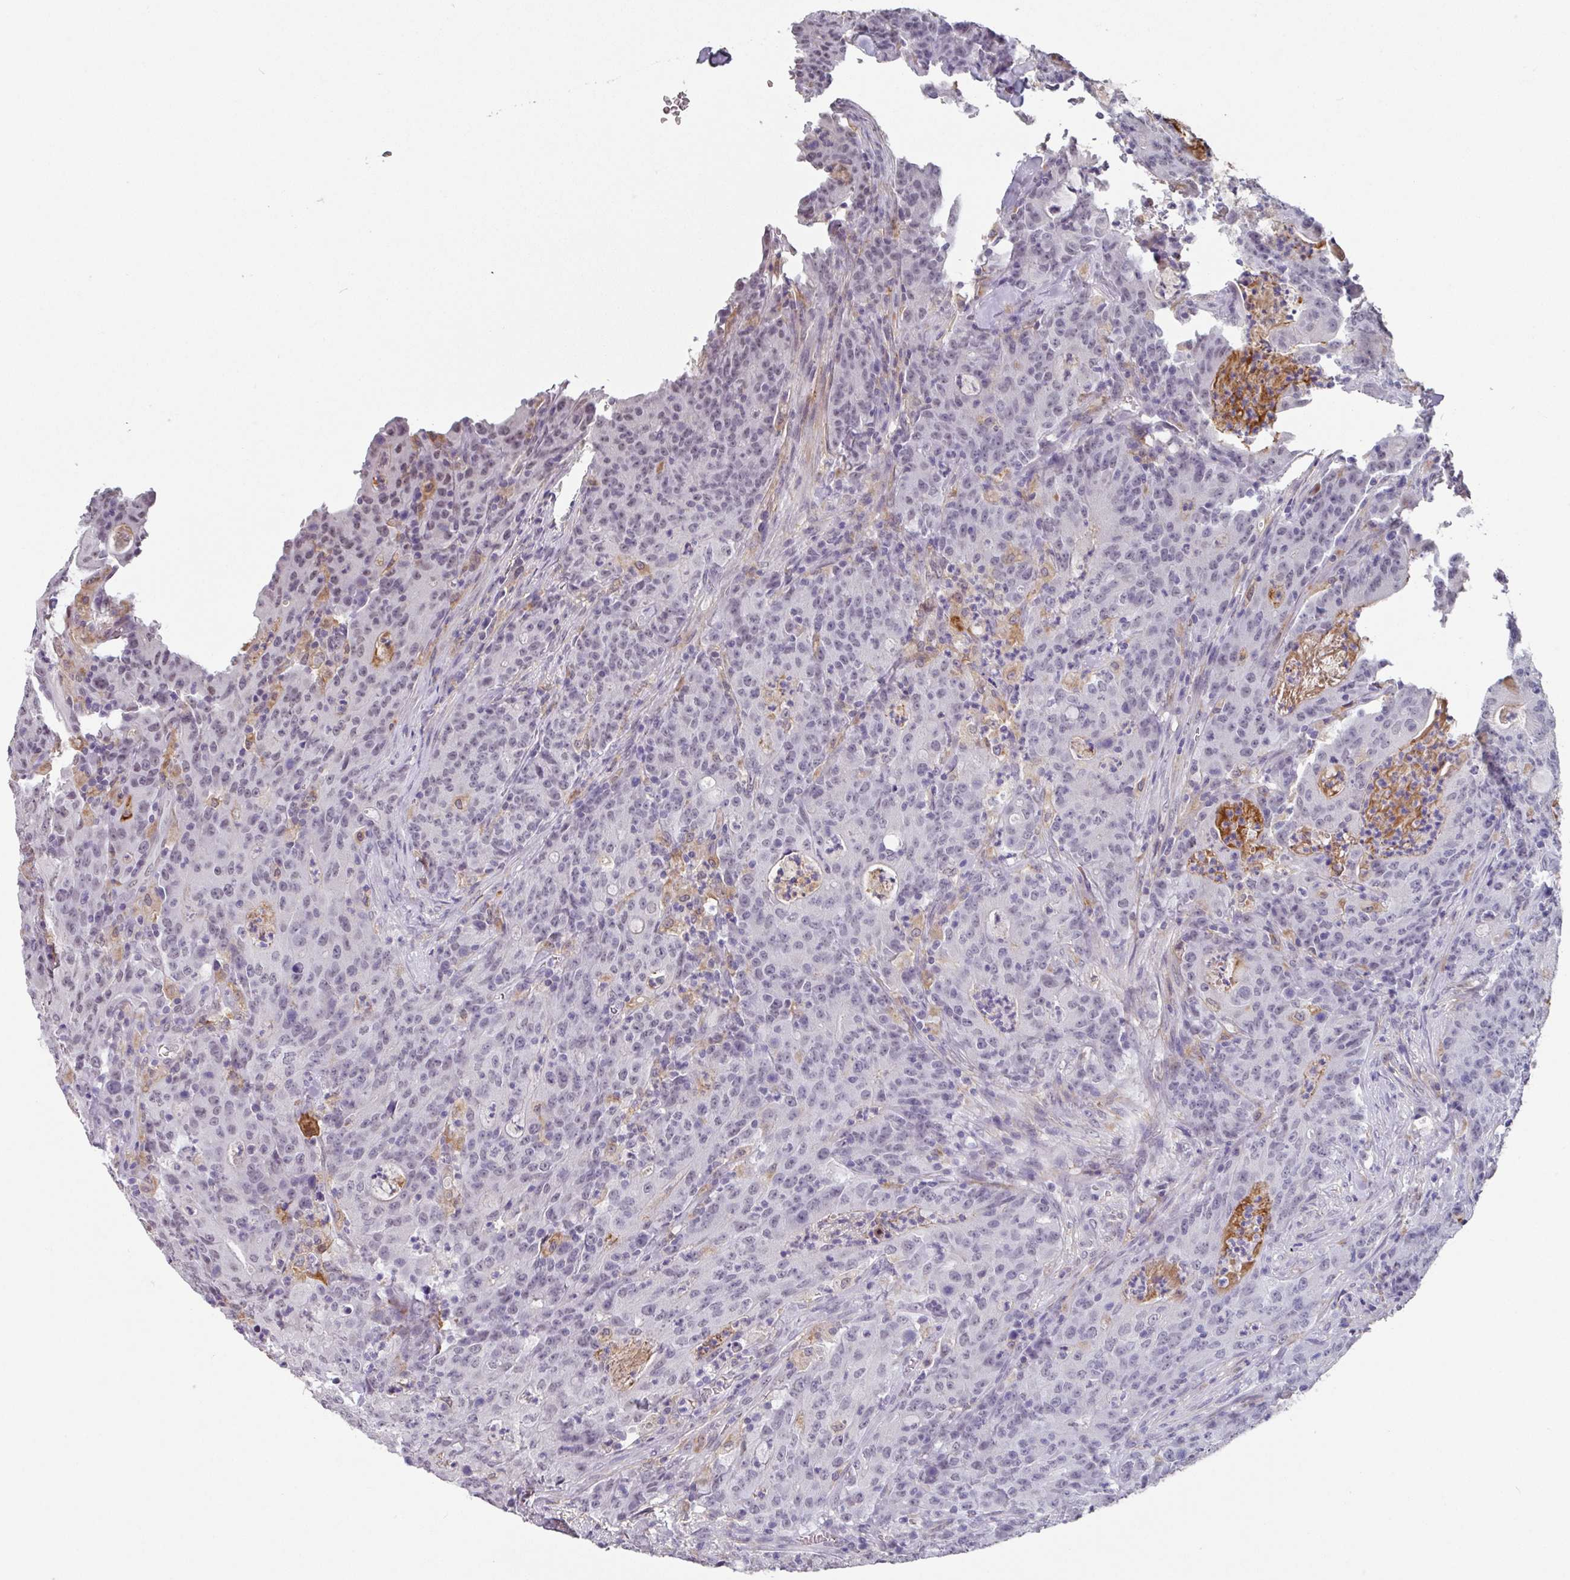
{"staining": {"intensity": "weak", "quantity": "<25%", "location": "nuclear"}, "tissue": "colorectal cancer", "cell_type": "Tumor cells", "image_type": "cancer", "snomed": [{"axis": "morphology", "description": "Adenocarcinoma, NOS"}, {"axis": "topography", "description": "Colon"}], "caption": "A histopathology image of adenocarcinoma (colorectal) stained for a protein reveals no brown staining in tumor cells.", "gene": "C1QB", "patient": {"sex": "male", "age": 83}}